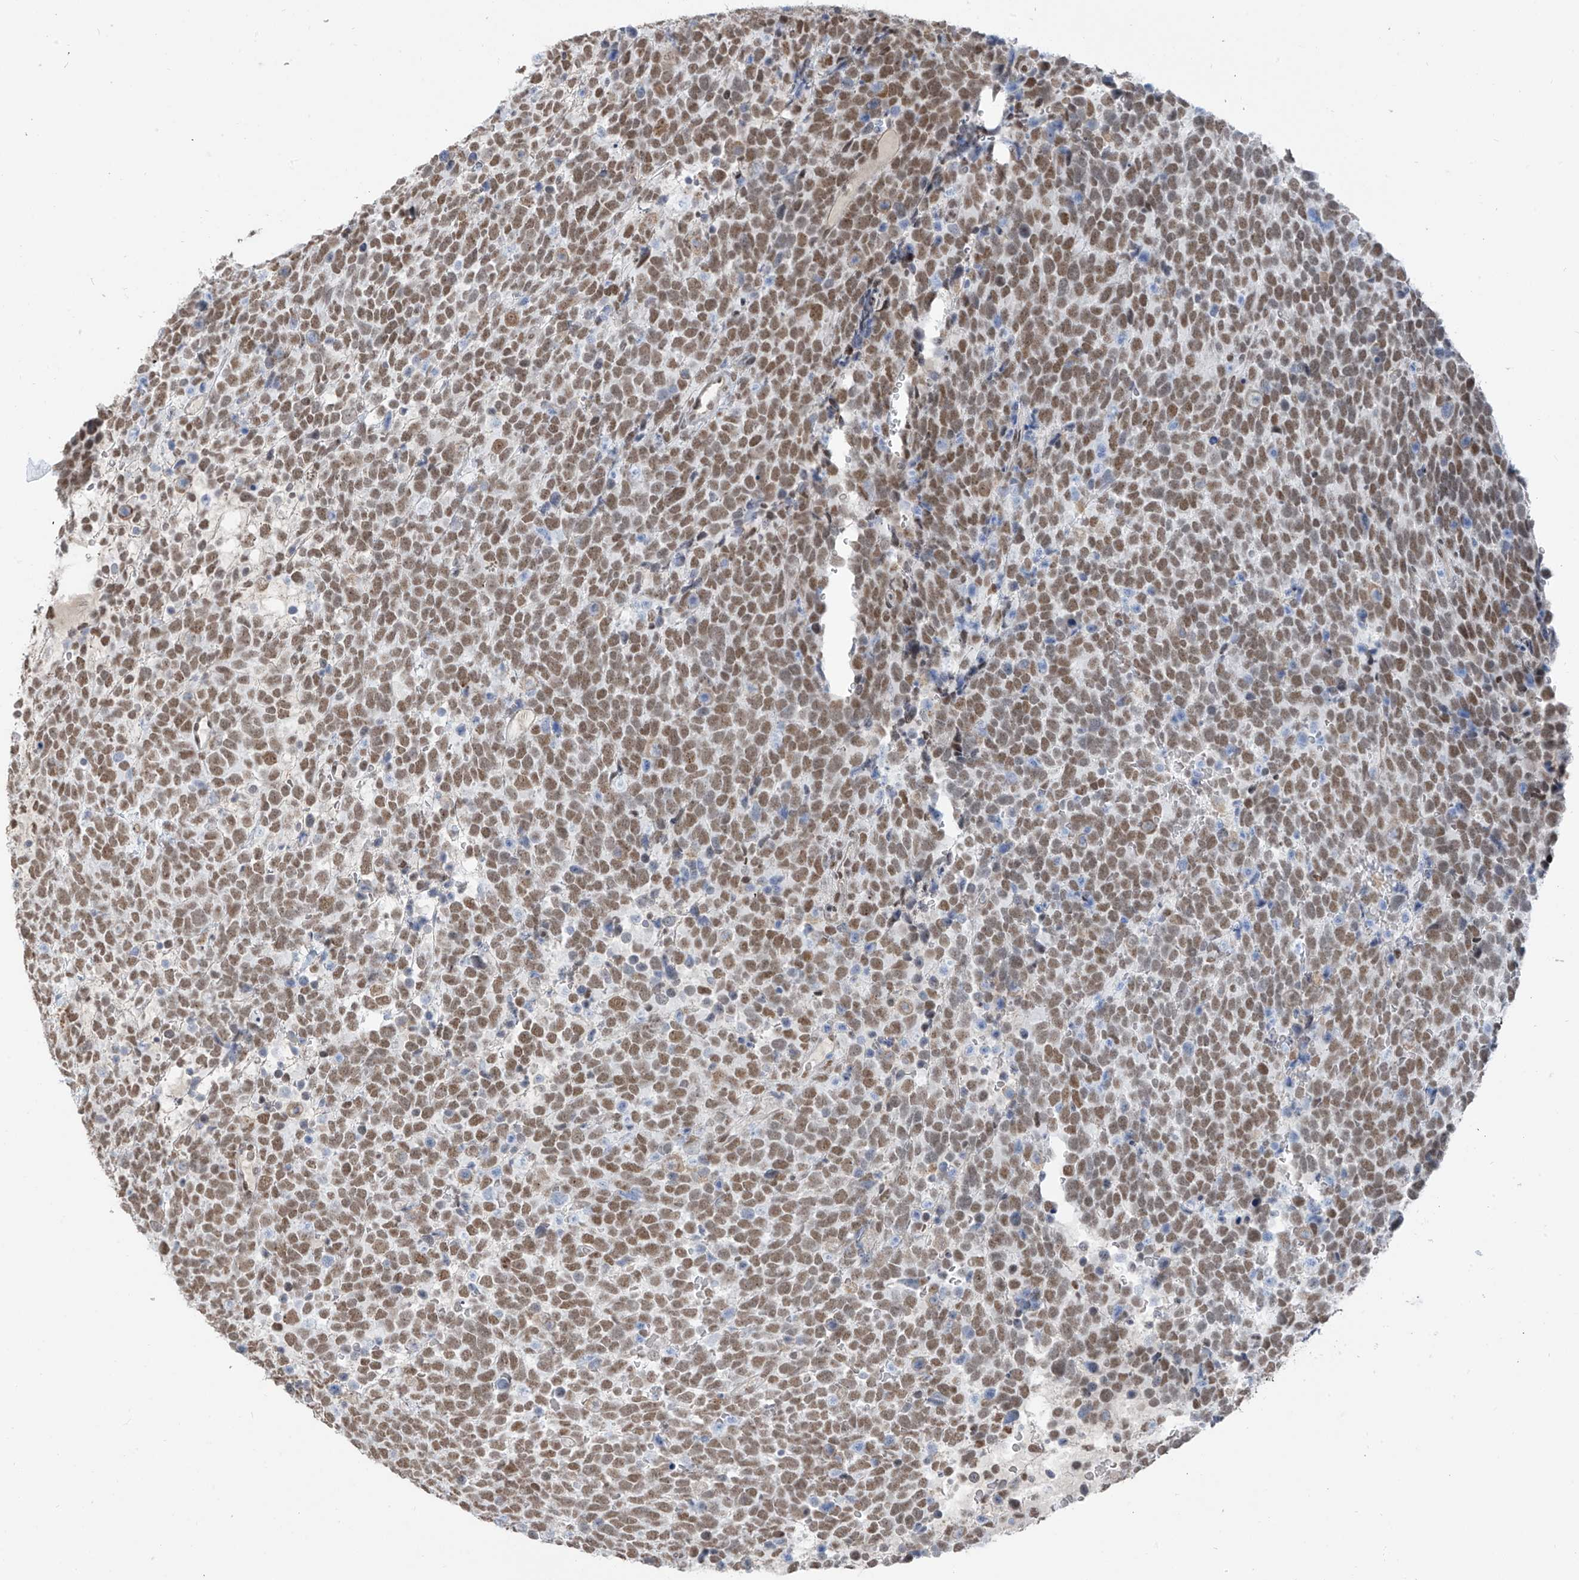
{"staining": {"intensity": "moderate", "quantity": ">75%", "location": "nuclear"}, "tissue": "urothelial cancer", "cell_type": "Tumor cells", "image_type": "cancer", "snomed": [{"axis": "morphology", "description": "Urothelial carcinoma, High grade"}, {"axis": "topography", "description": "Urinary bladder"}], "caption": "An immunohistochemistry (IHC) image of neoplastic tissue is shown. Protein staining in brown shows moderate nuclear positivity in urothelial carcinoma (high-grade) within tumor cells. The staining was performed using DAB (3,3'-diaminobenzidine) to visualize the protein expression in brown, while the nuclei were stained in blue with hematoxylin (Magnification: 20x).", "gene": "MCM9", "patient": {"sex": "female", "age": 82}}